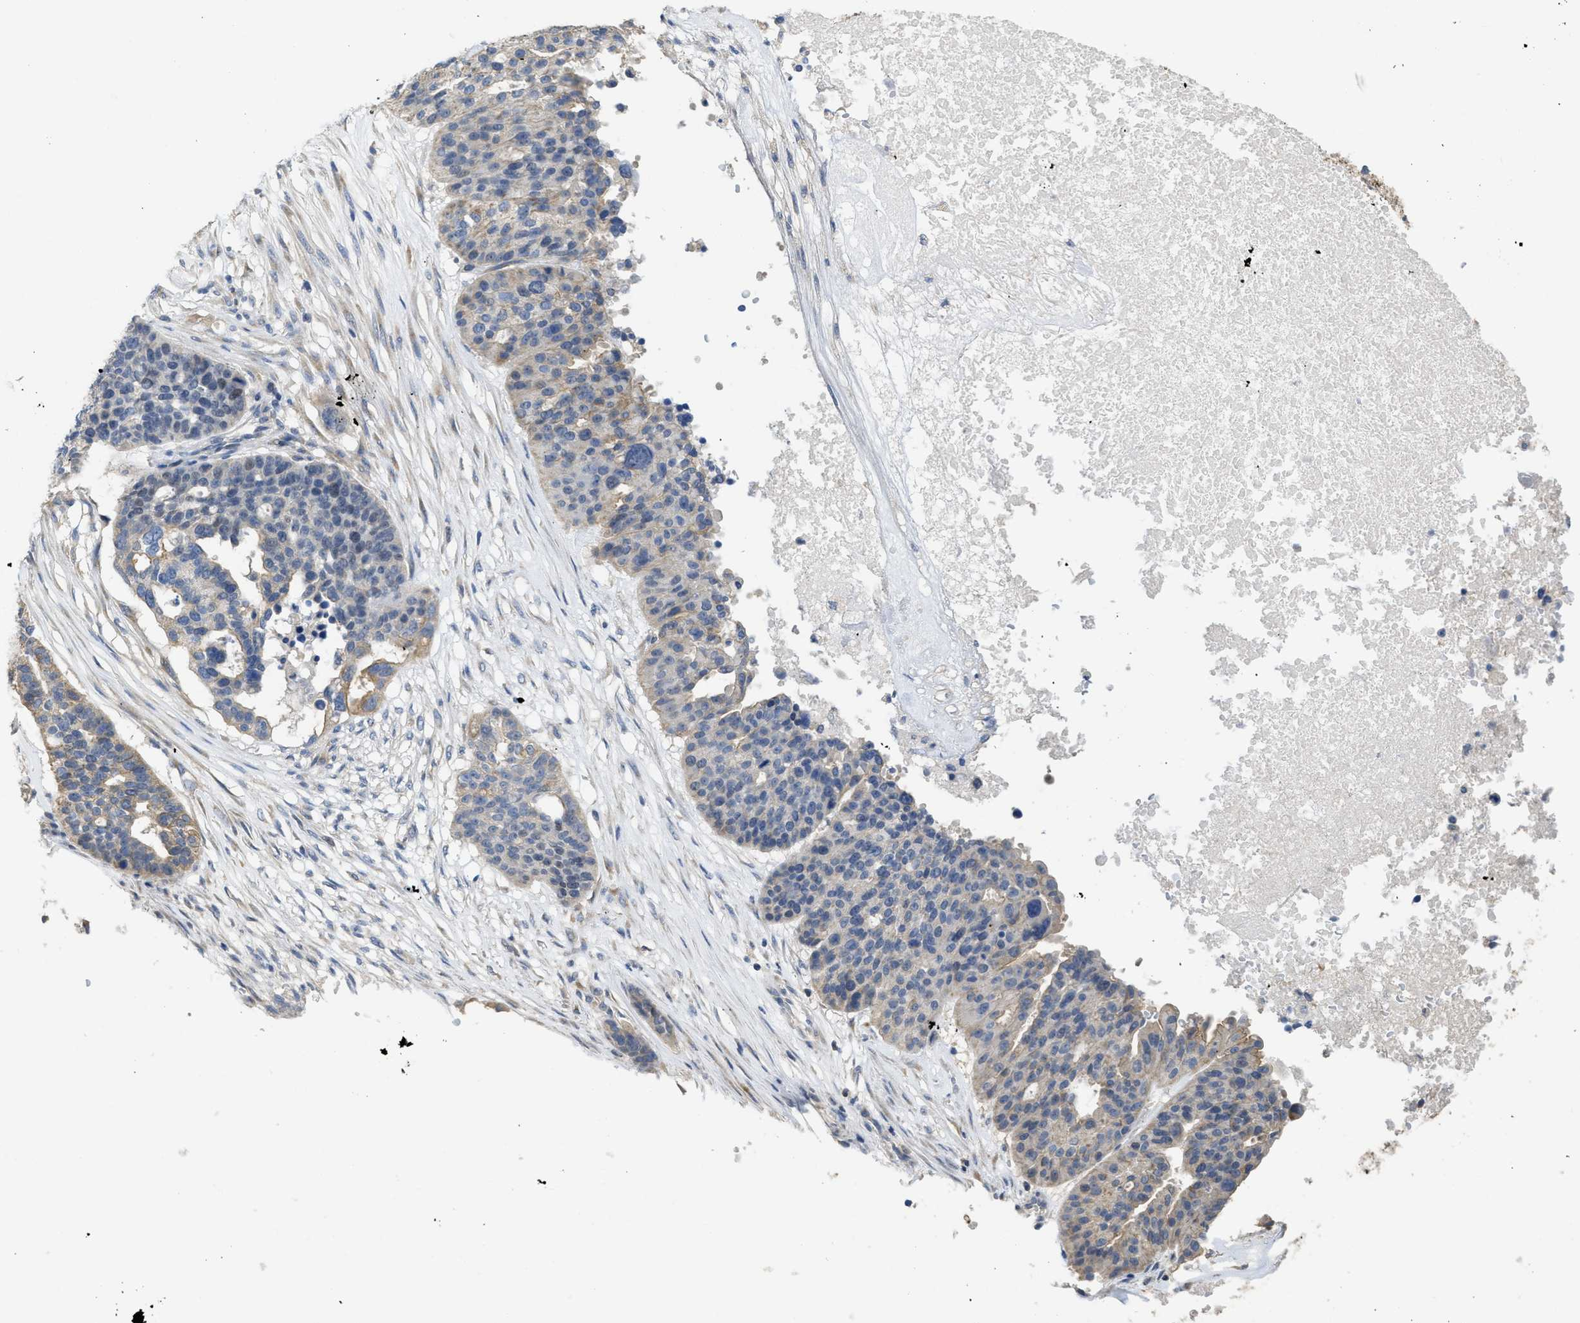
{"staining": {"intensity": "weak", "quantity": "25%-75%", "location": "cytoplasmic/membranous"}, "tissue": "ovarian cancer", "cell_type": "Tumor cells", "image_type": "cancer", "snomed": [{"axis": "morphology", "description": "Cystadenocarcinoma, serous, NOS"}, {"axis": "topography", "description": "Ovary"}], "caption": "Immunohistochemical staining of serous cystadenocarcinoma (ovarian) reveals weak cytoplasmic/membranous protein expression in approximately 25%-75% of tumor cells.", "gene": "SFXN2", "patient": {"sex": "female", "age": 59}}